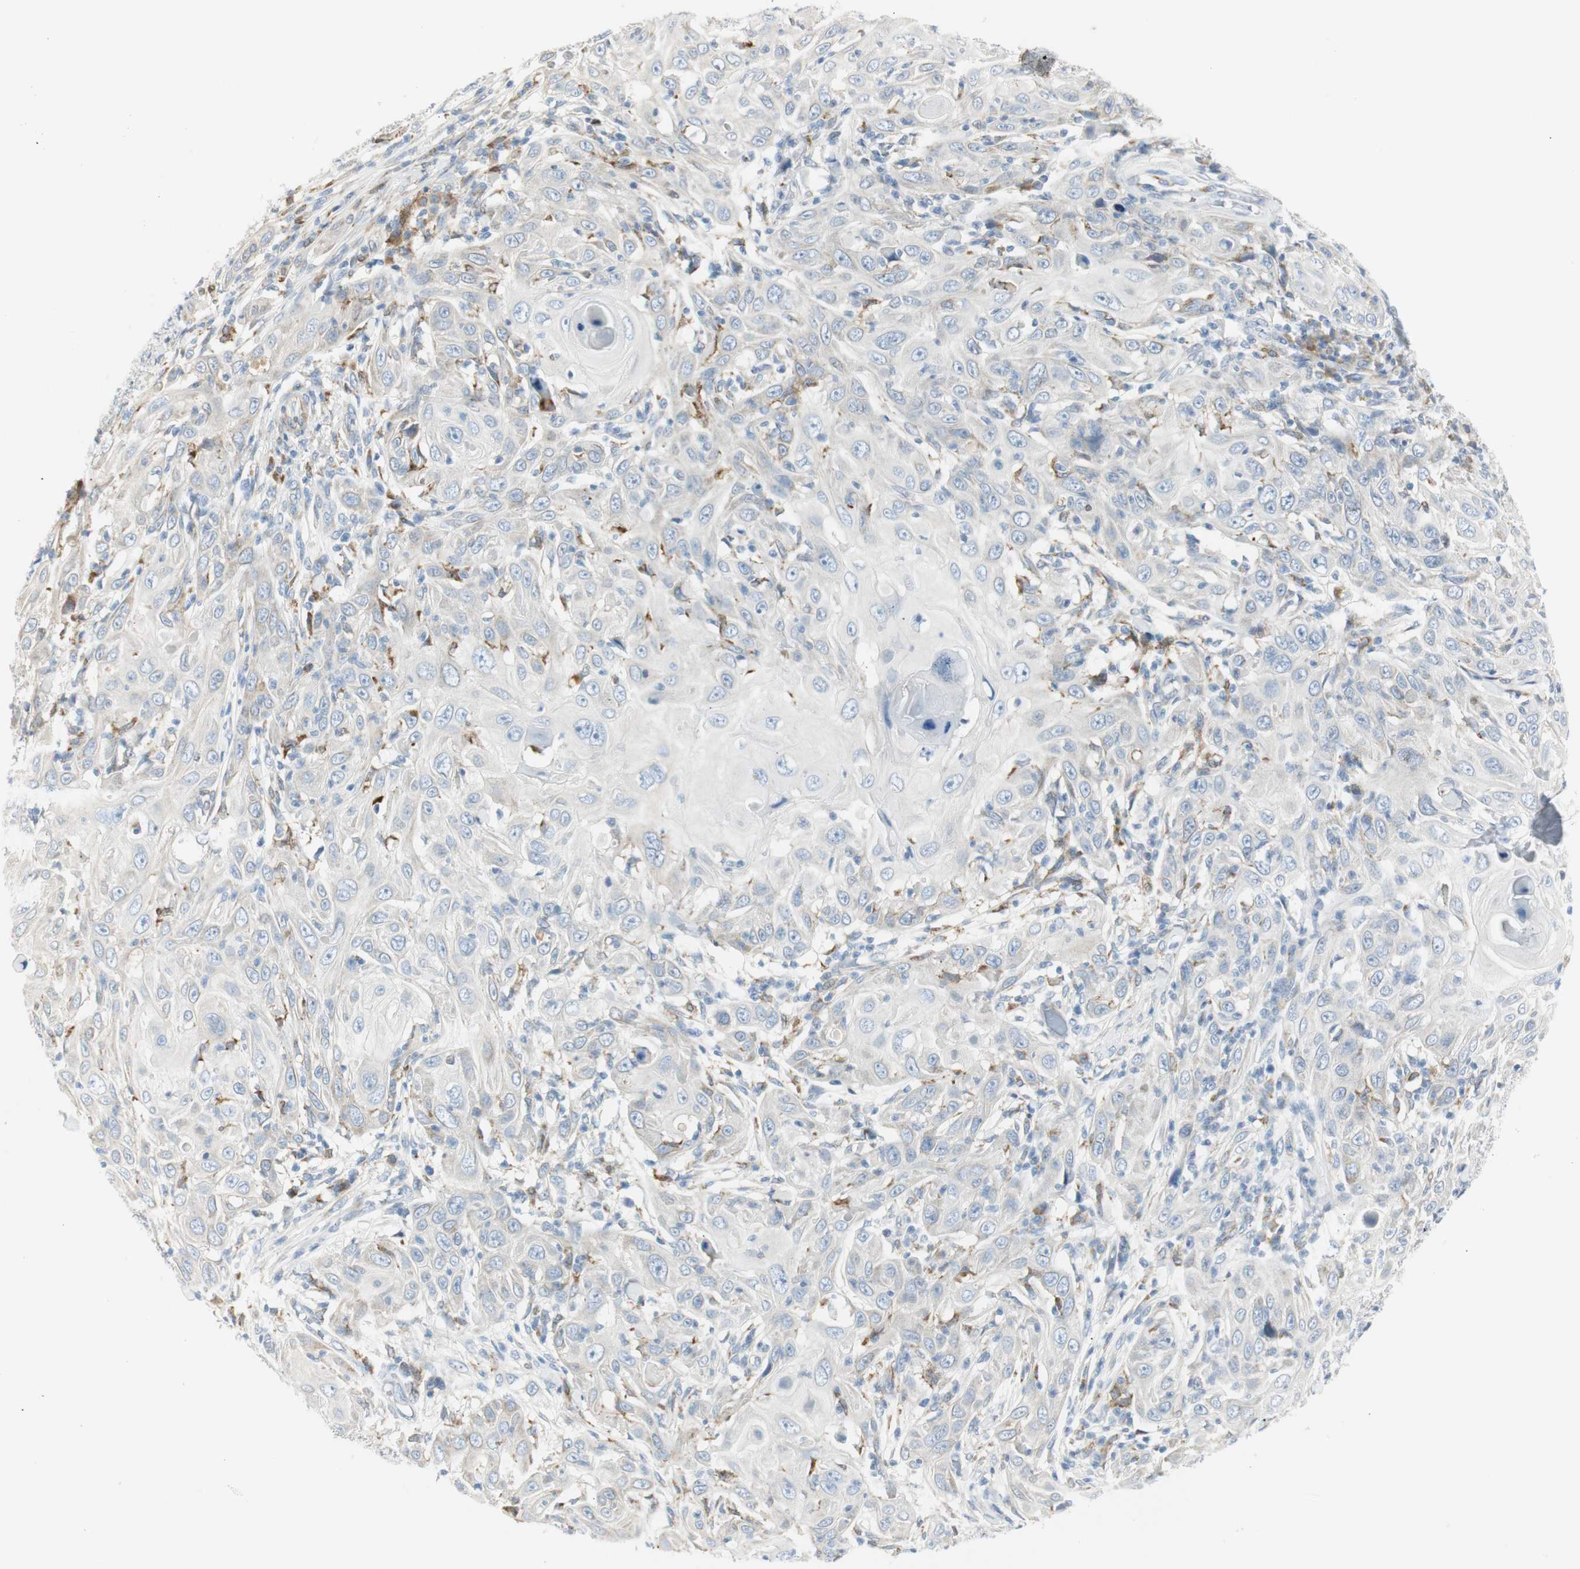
{"staining": {"intensity": "negative", "quantity": "none", "location": "none"}, "tissue": "skin cancer", "cell_type": "Tumor cells", "image_type": "cancer", "snomed": [{"axis": "morphology", "description": "Squamous cell carcinoma, NOS"}, {"axis": "topography", "description": "Skin"}], "caption": "This histopathology image is of squamous cell carcinoma (skin) stained with immunohistochemistry (IHC) to label a protein in brown with the nuclei are counter-stained blue. There is no expression in tumor cells.", "gene": "TNFSF11", "patient": {"sex": "female", "age": 88}}